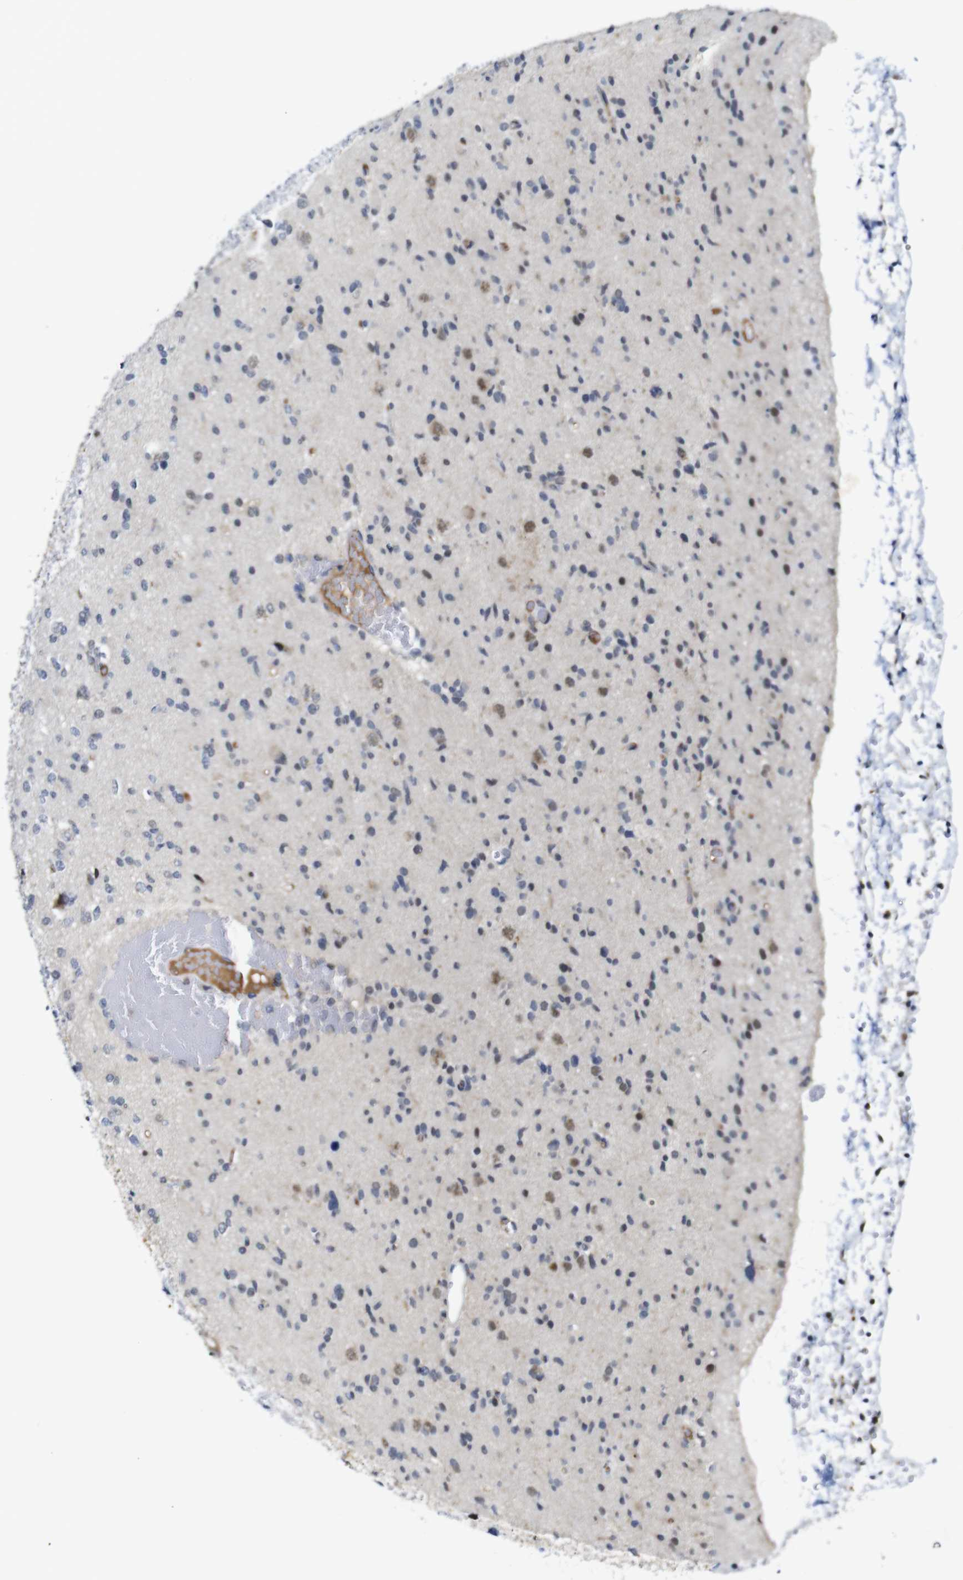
{"staining": {"intensity": "weak", "quantity": "<25%", "location": "nuclear"}, "tissue": "glioma", "cell_type": "Tumor cells", "image_type": "cancer", "snomed": [{"axis": "morphology", "description": "Glioma, malignant, Low grade"}, {"axis": "topography", "description": "Brain"}], "caption": "Tumor cells are negative for protein expression in human malignant glioma (low-grade).", "gene": "FURIN", "patient": {"sex": "female", "age": 22}}